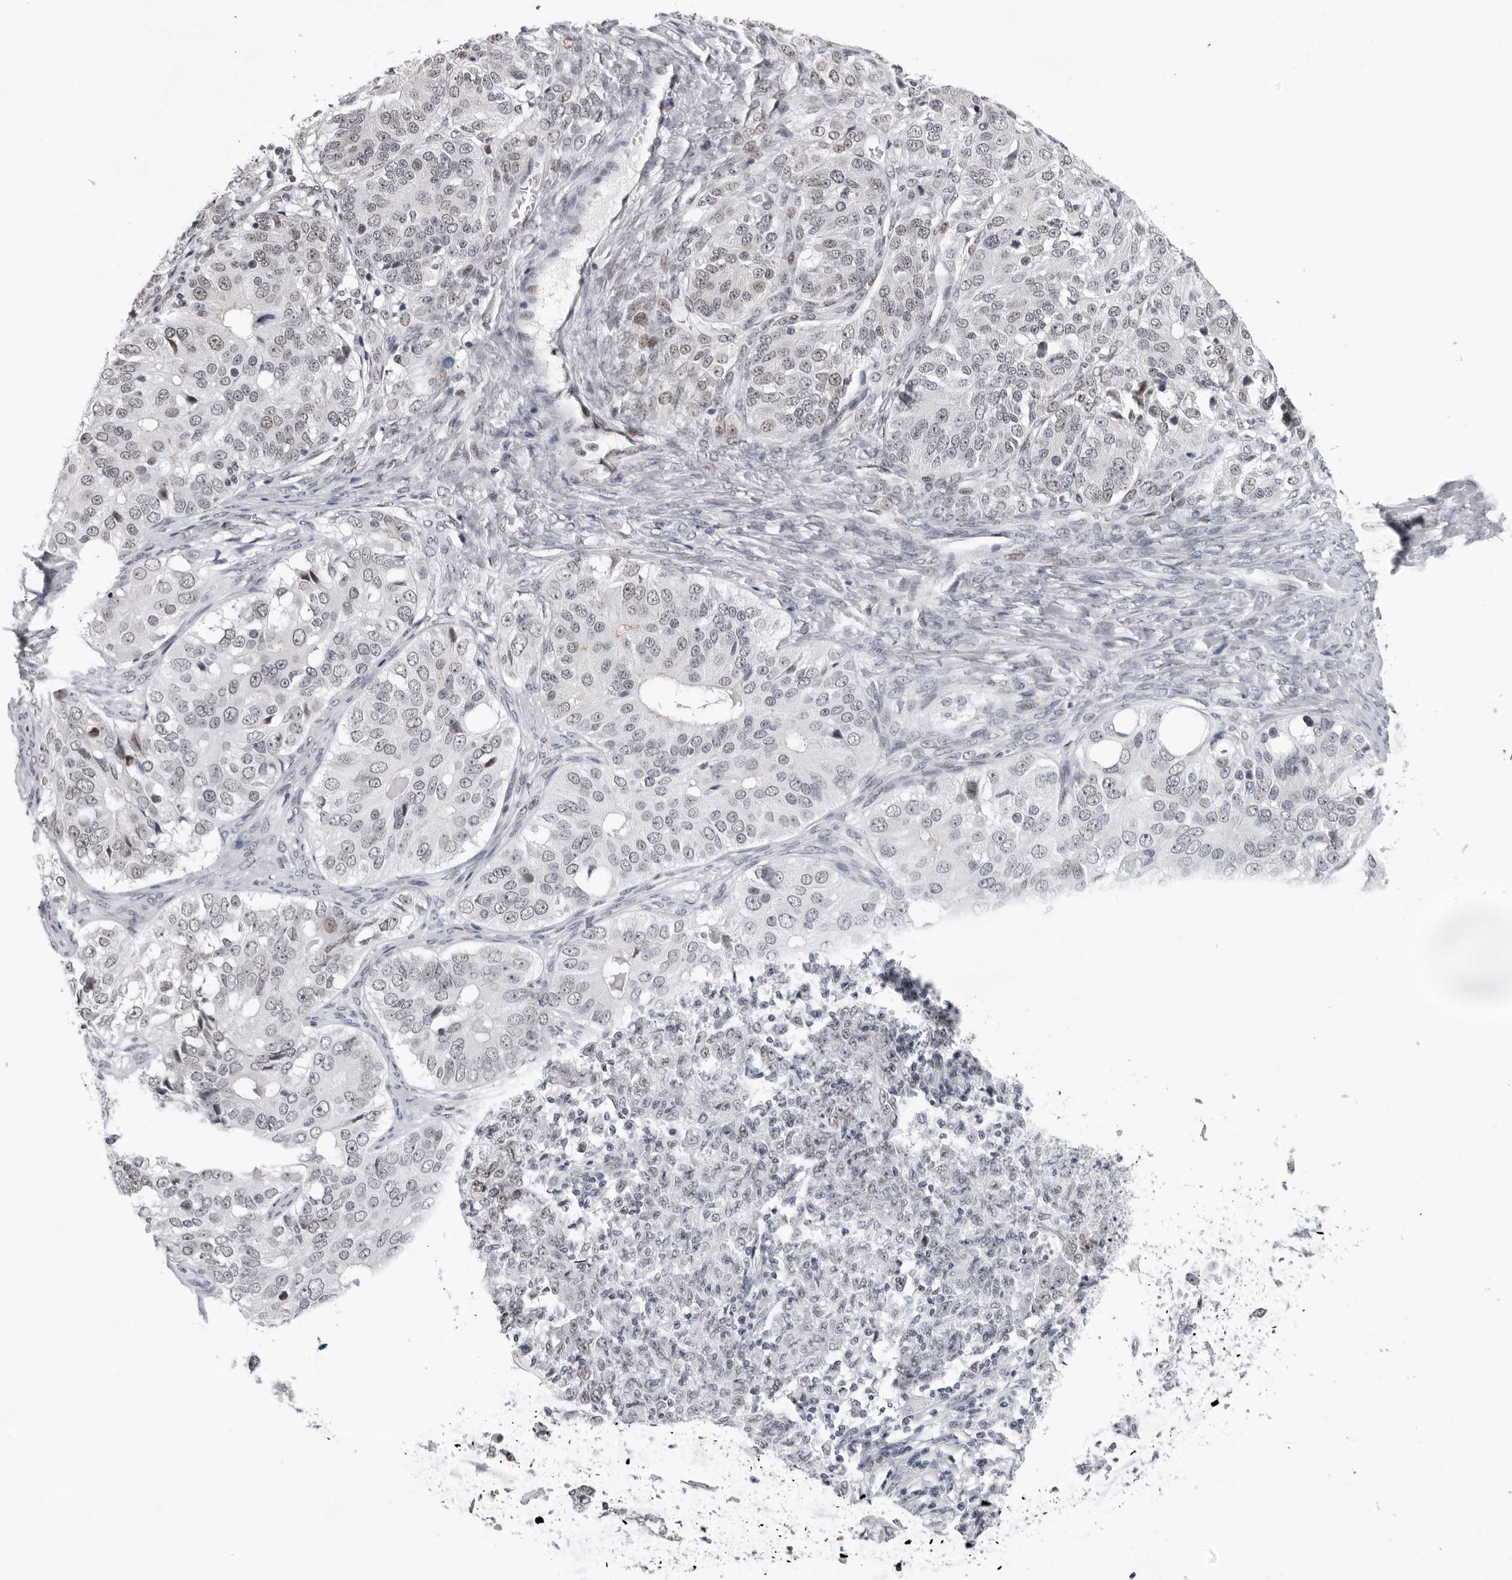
{"staining": {"intensity": "weak", "quantity": "<25%", "location": "nuclear"}, "tissue": "ovarian cancer", "cell_type": "Tumor cells", "image_type": "cancer", "snomed": [{"axis": "morphology", "description": "Carcinoma, endometroid"}, {"axis": "topography", "description": "Ovary"}], "caption": "Ovarian cancer (endometroid carcinoma) stained for a protein using immunohistochemistry shows no staining tumor cells.", "gene": "USP1", "patient": {"sex": "female", "age": 51}}